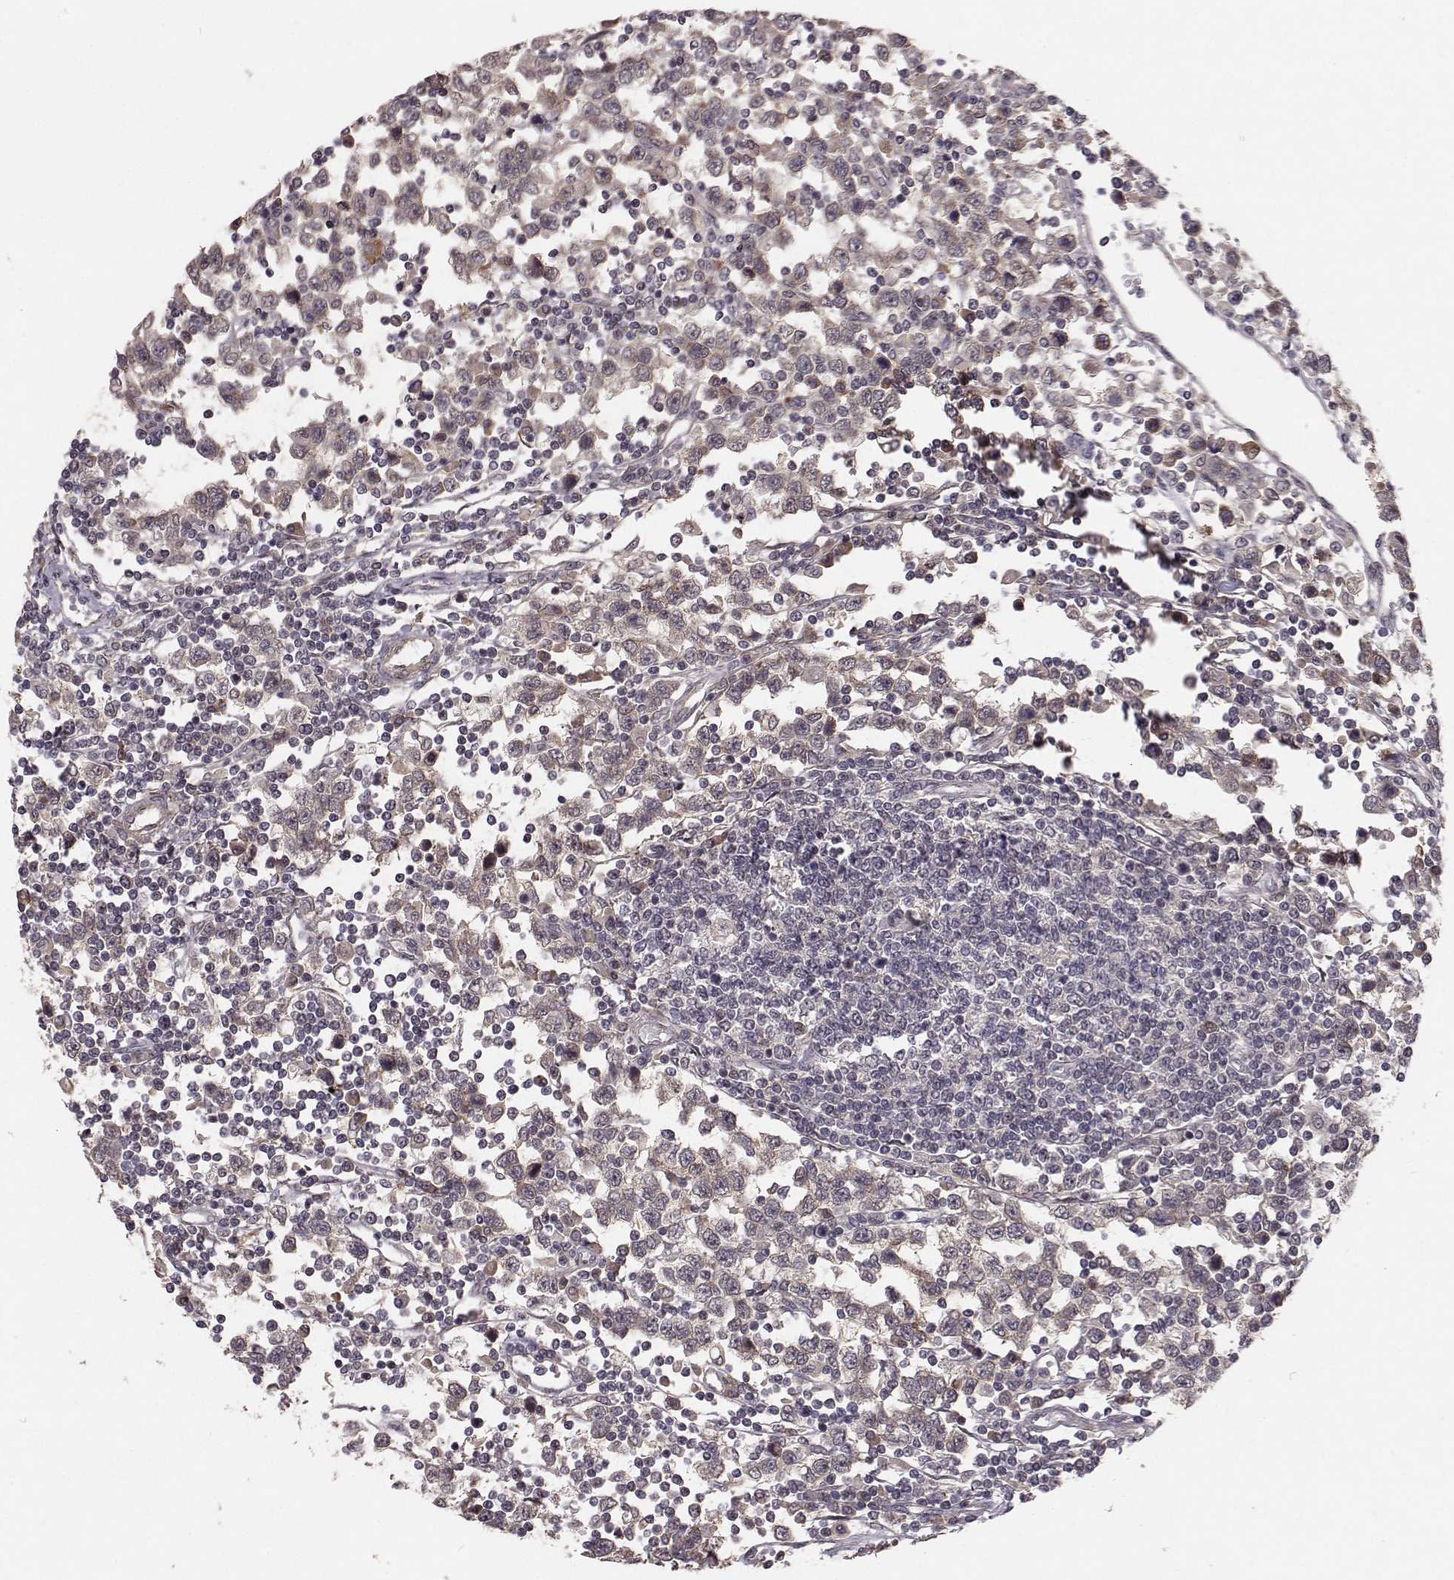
{"staining": {"intensity": "weak", "quantity": "25%-75%", "location": "cytoplasmic/membranous"}, "tissue": "testis cancer", "cell_type": "Tumor cells", "image_type": "cancer", "snomed": [{"axis": "morphology", "description": "Seminoma, NOS"}, {"axis": "topography", "description": "Testis"}], "caption": "A histopathology image of human testis cancer (seminoma) stained for a protein exhibits weak cytoplasmic/membranous brown staining in tumor cells. (DAB (3,3'-diaminobenzidine) = brown stain, brightfield microscopy at high magnification).", "gene": "PLEKHG3", "patient": {"sex": "male", "age": 34}}